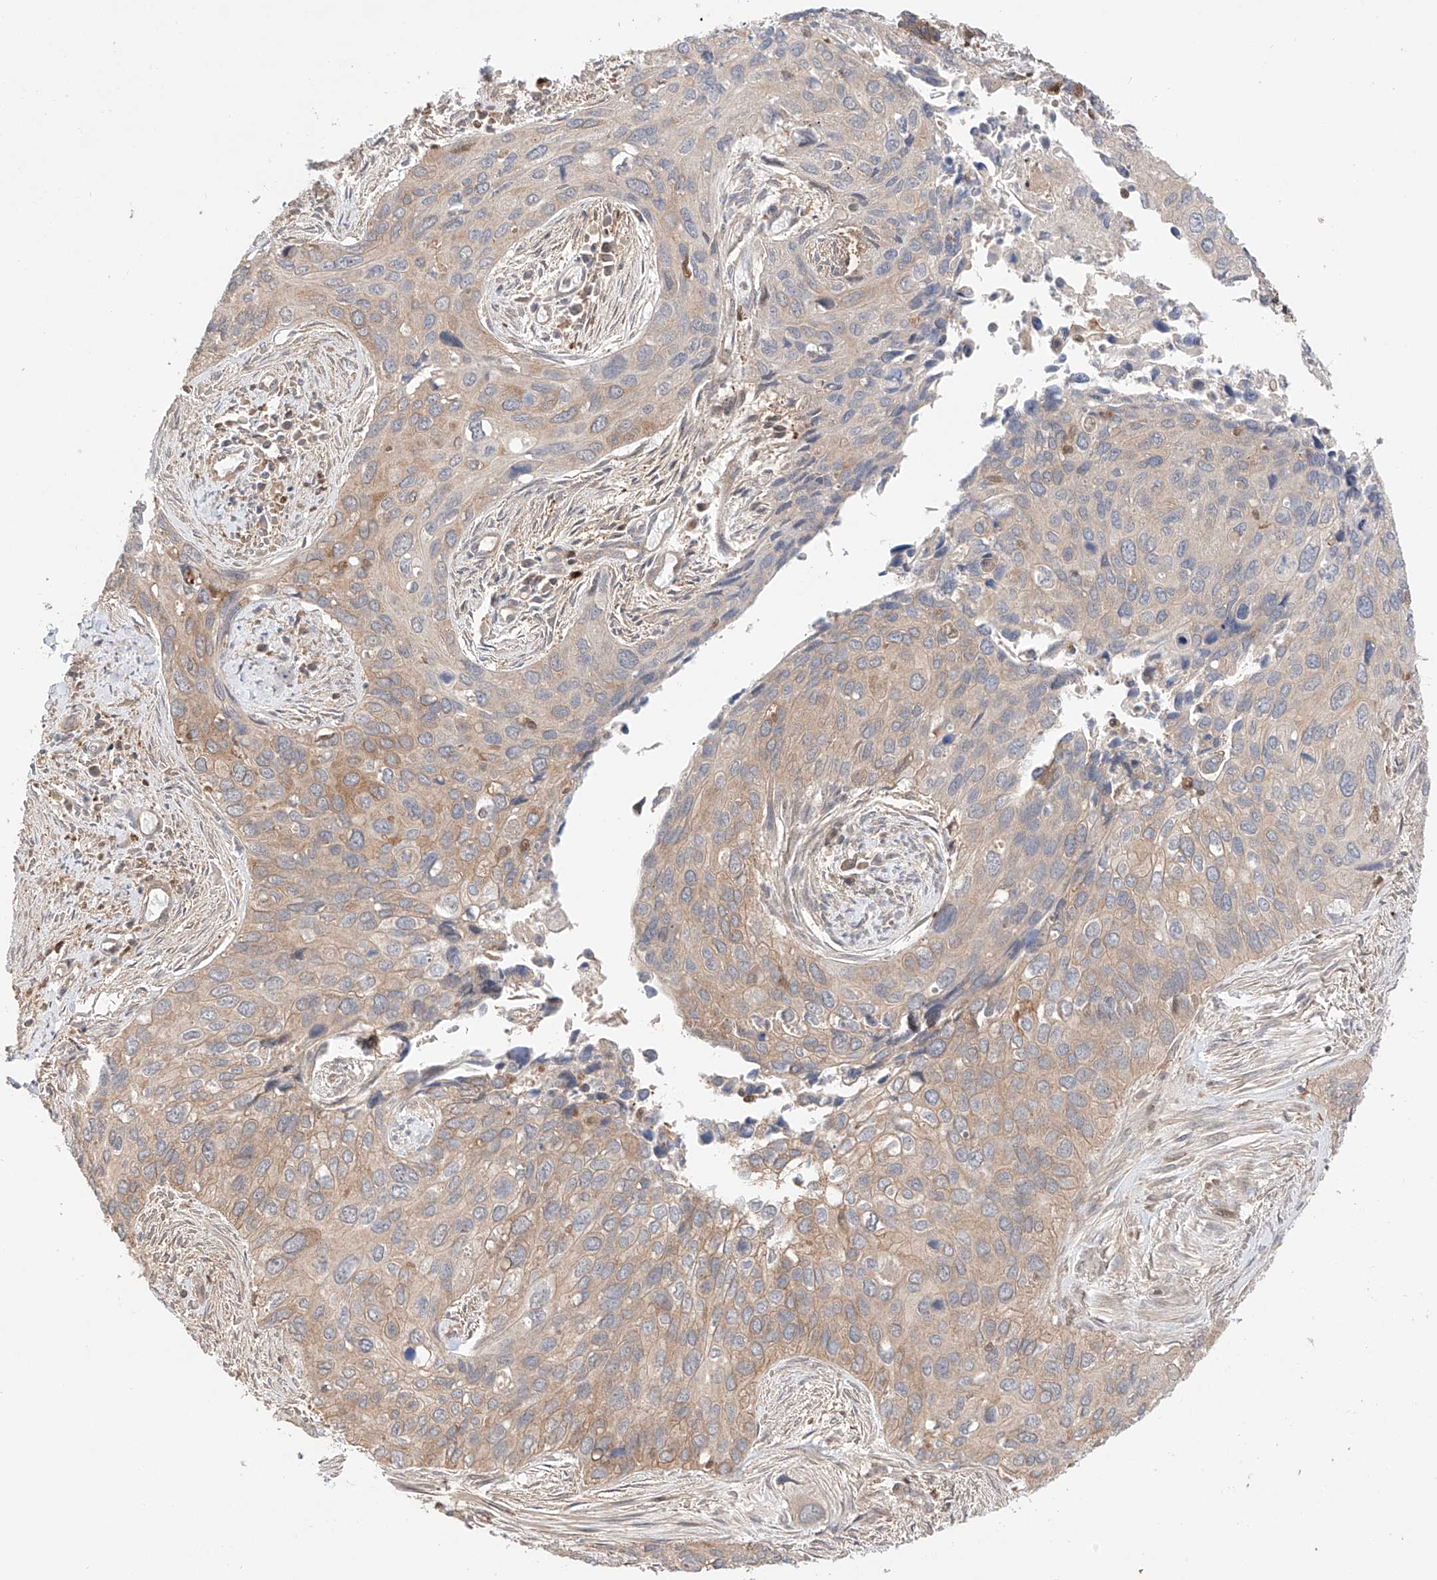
{"staining": {"intensity": "weak", "quantity": "25%-75%", "location": "cytoplasmic/membranous"}, "tissue": "cervical cancer", "cell_type": "Tumor cells", "image_type": "cancer", "snomed": [{"axis": "morphology", "description": "Squamous cell carcinoma, NOS"}, {"axis": "topography", "description": "Cervix"}], "caption": "Cervical squamous cell carcinoma was stained to show a protein in brown. There is low levels of weak cytoplasmic/membranous positivity in approximately 25%-75% of tumor cells.", "gene": "IGSF22", "patient": {"sex": "female", "age": 55}}